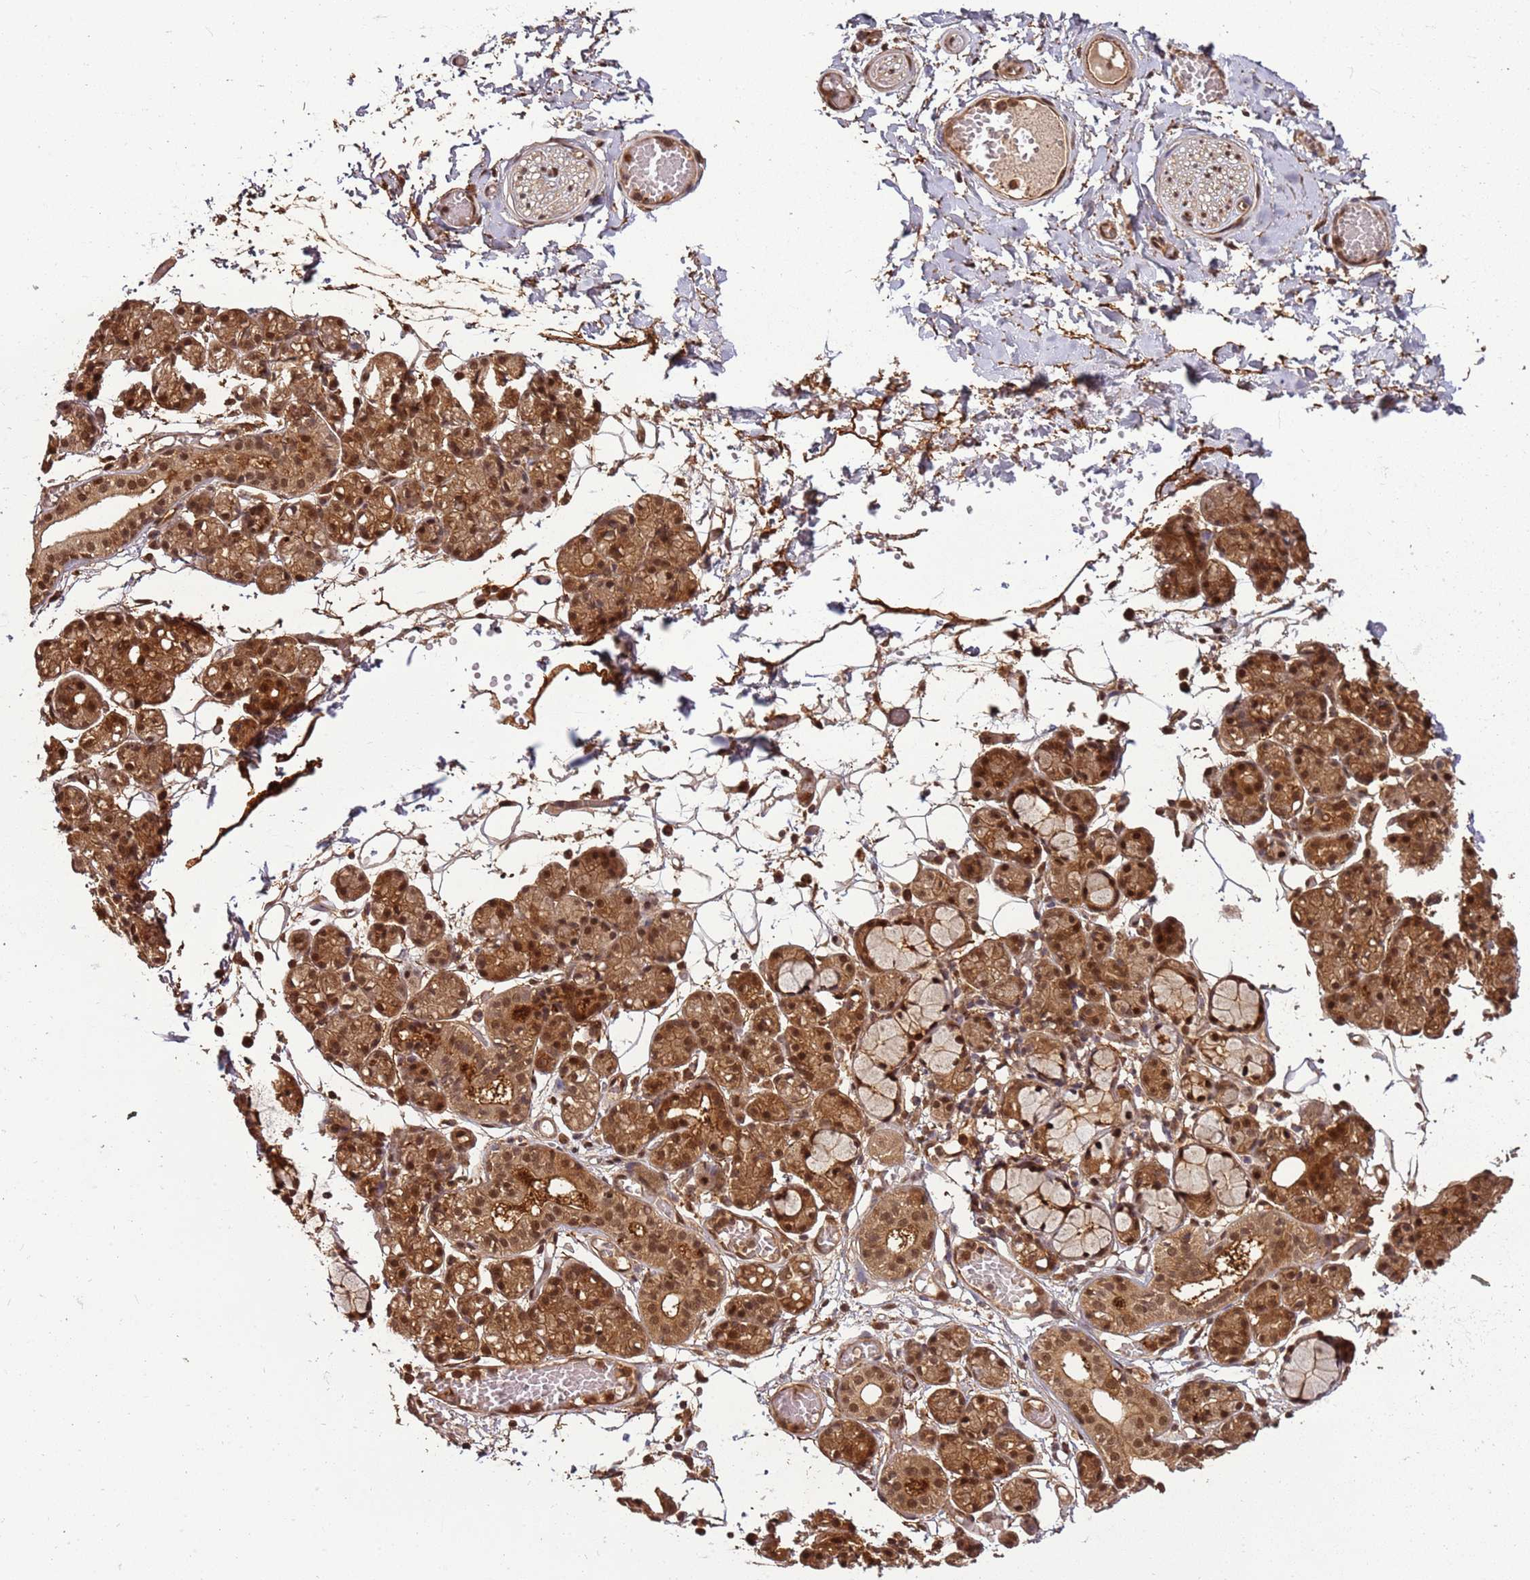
{"staining": {"intensity": "moderate", "quantity": ">75%", "location": "cytoplasmic/membranous,nuclear"}, "tissue": "salivary gland", "cell_type": "Glandular cells", "image_type": "normal", "snomed": [{"axis": "morphology", "description": "Normal tissue, NOS"}, {"axis": "topography", "description": "Salivary gland"}], "caption": "An immunohistochemistry image of normal tissue is shown. Protein staining in brown labels moderate cytoplasmic/membranous,nuclear positivity in salivary gland within glandular cells.", "gene": "PGLS", "patient": {"sex": "male", "age": 63}}